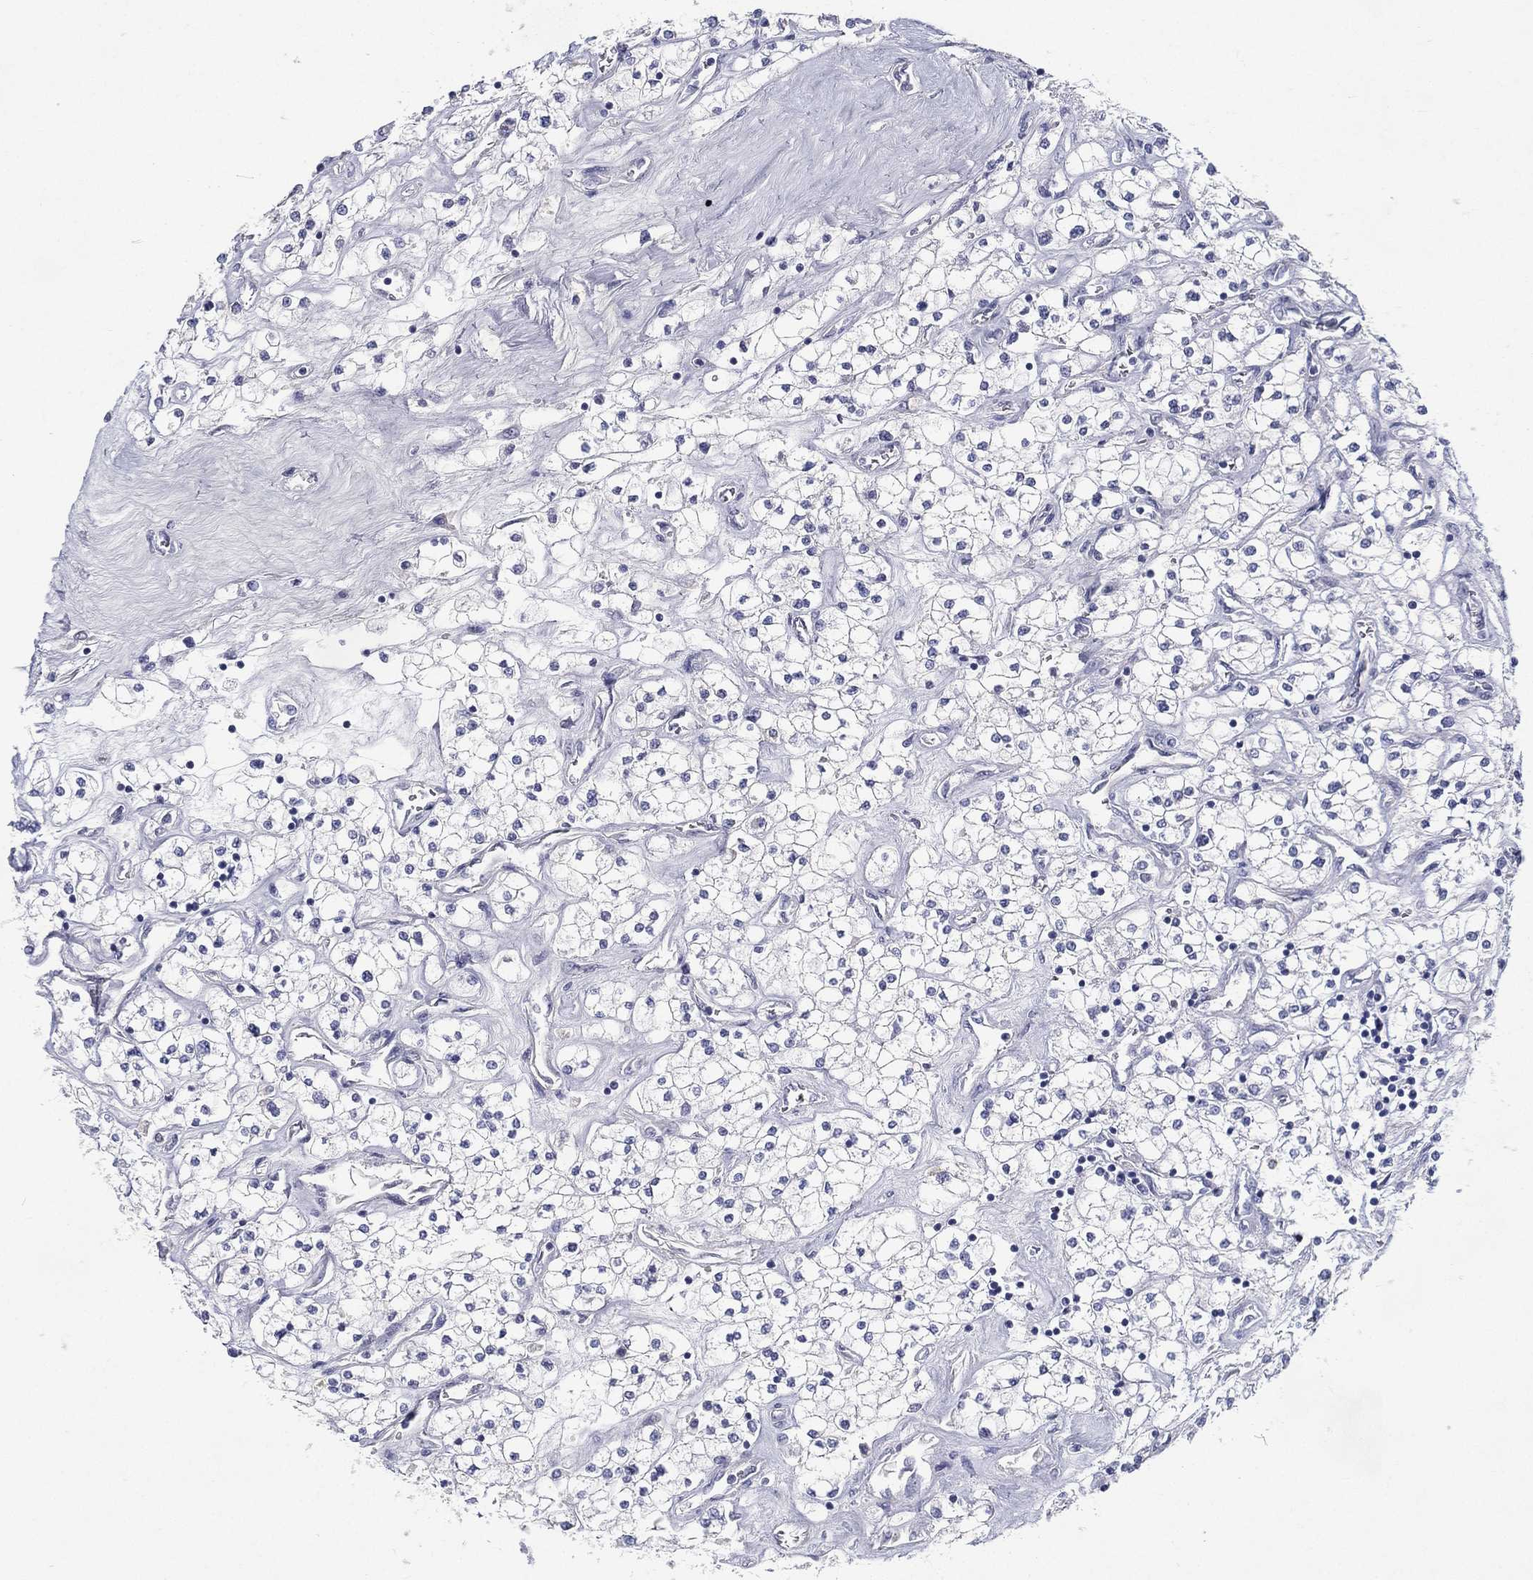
{"staining": {"intensity": "negative", "quantity": "none", "location": "none"}, "tissue": "renal cancer", "cell_type": "Tumor cells", "image_type": "cancer", "snomed": [{"axis": "morphology", "description": "Adenocarcinoma, NOS"}, {"axis": "topography", "description": "Kidney"}], "caption": "This is an immunohistochemistry (IHC) image of human renal cancer. There is no positivity in tumor cells.", "gene": "RGS13", "patient": {"sex": "male", "age": 80}}